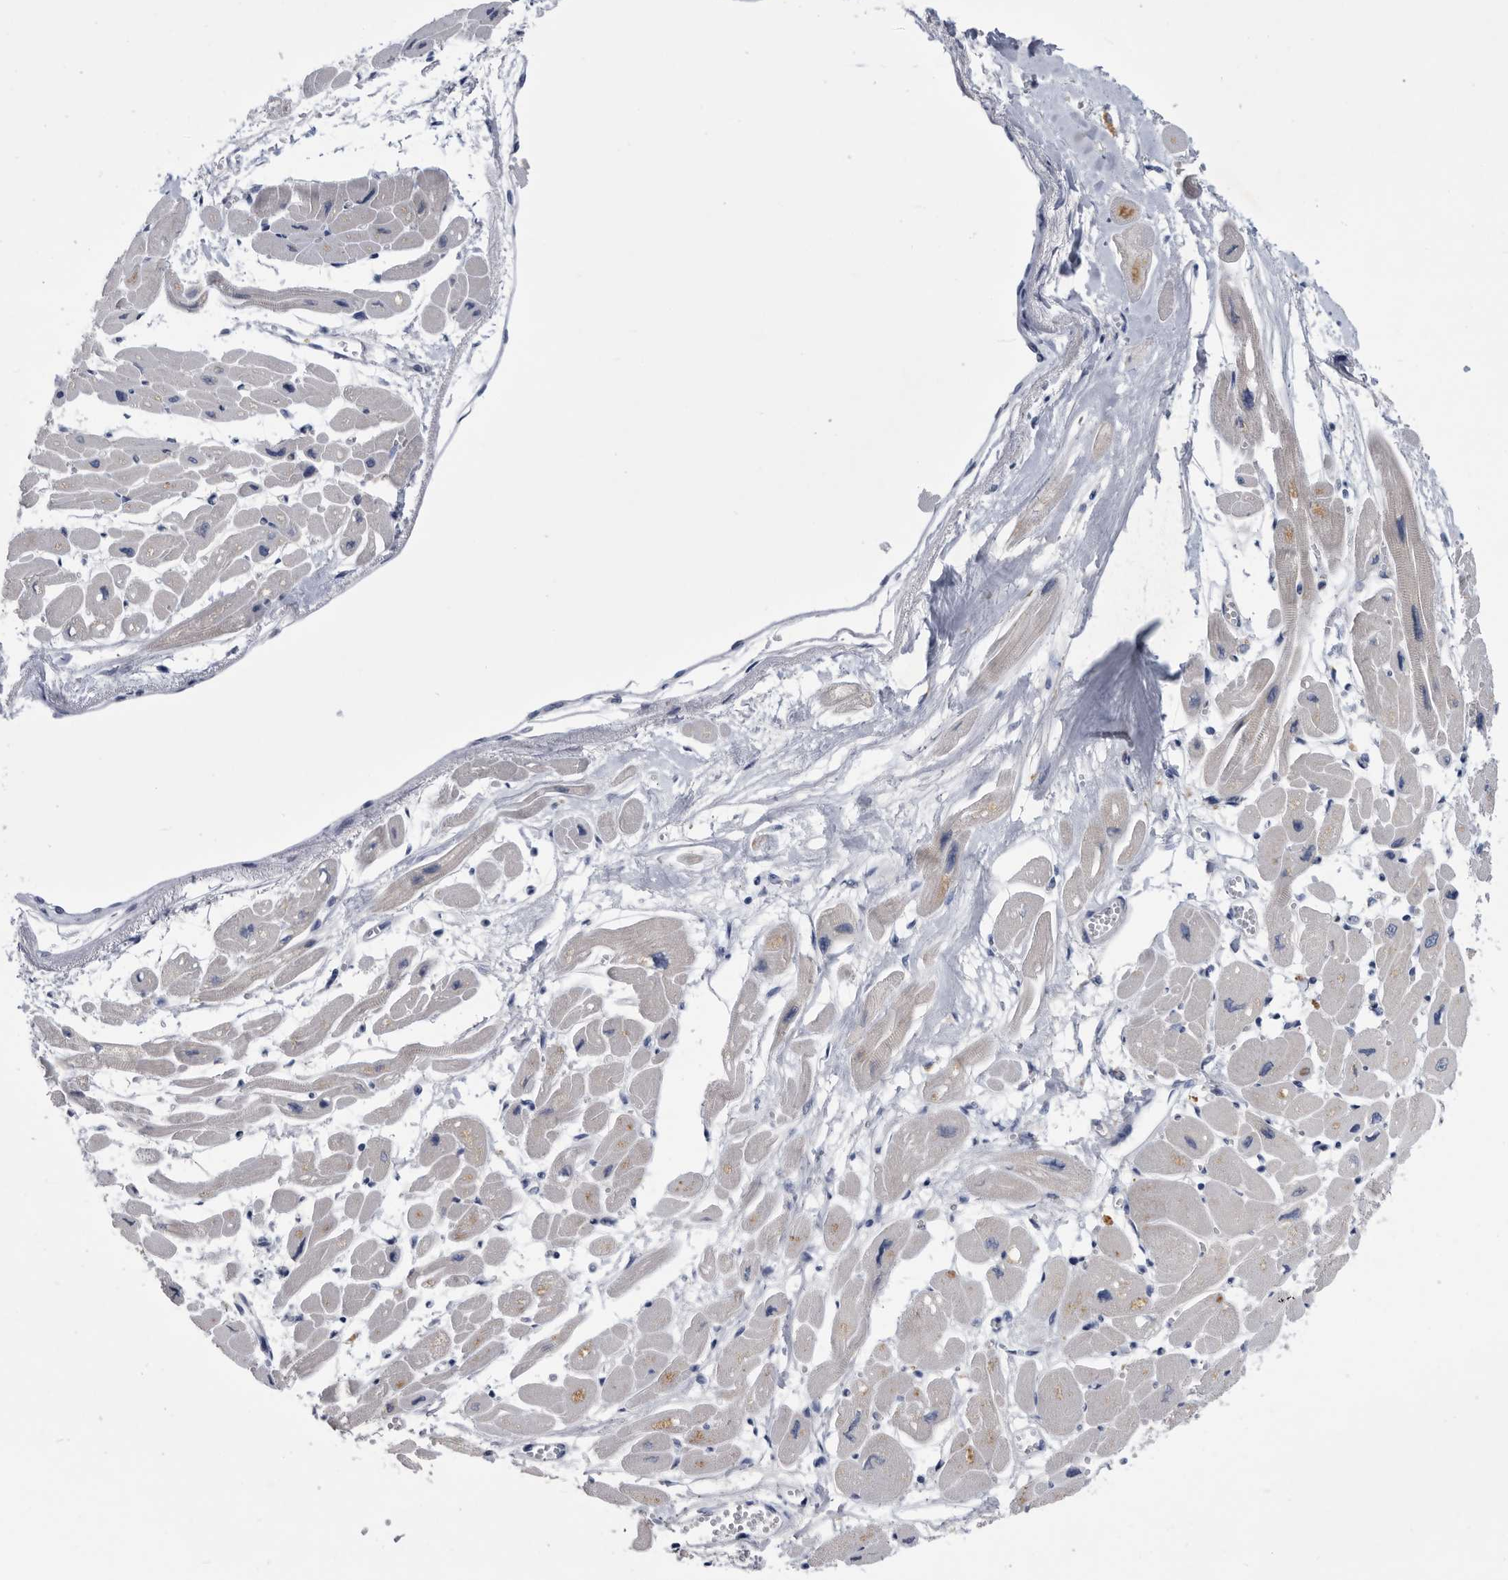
{"staining": {"intensity": "weak", "quantity": "<25%", "location": "cytoplasmic/membranous"}, "tissue": "heart muscle", "cell_type": "Cardiomyocytes", "image_type": "normal", "snomed": [{"axis": "morphology", "description": "Normal tissue, NOS"}, {"axis": "topography", "description": "Heart"}], "caption": "DAB immunohistochemical staining of normal heart muscle reveals no significant positivity in cardiomyocytes. The staining was performed using DAB to visualize the protein expression in brown, while the nuclei were stained in blue with hematoxylin (Magnification: 20x).", "gene": "BTBD6", "patient": {"sex": "female", "age": 54}}